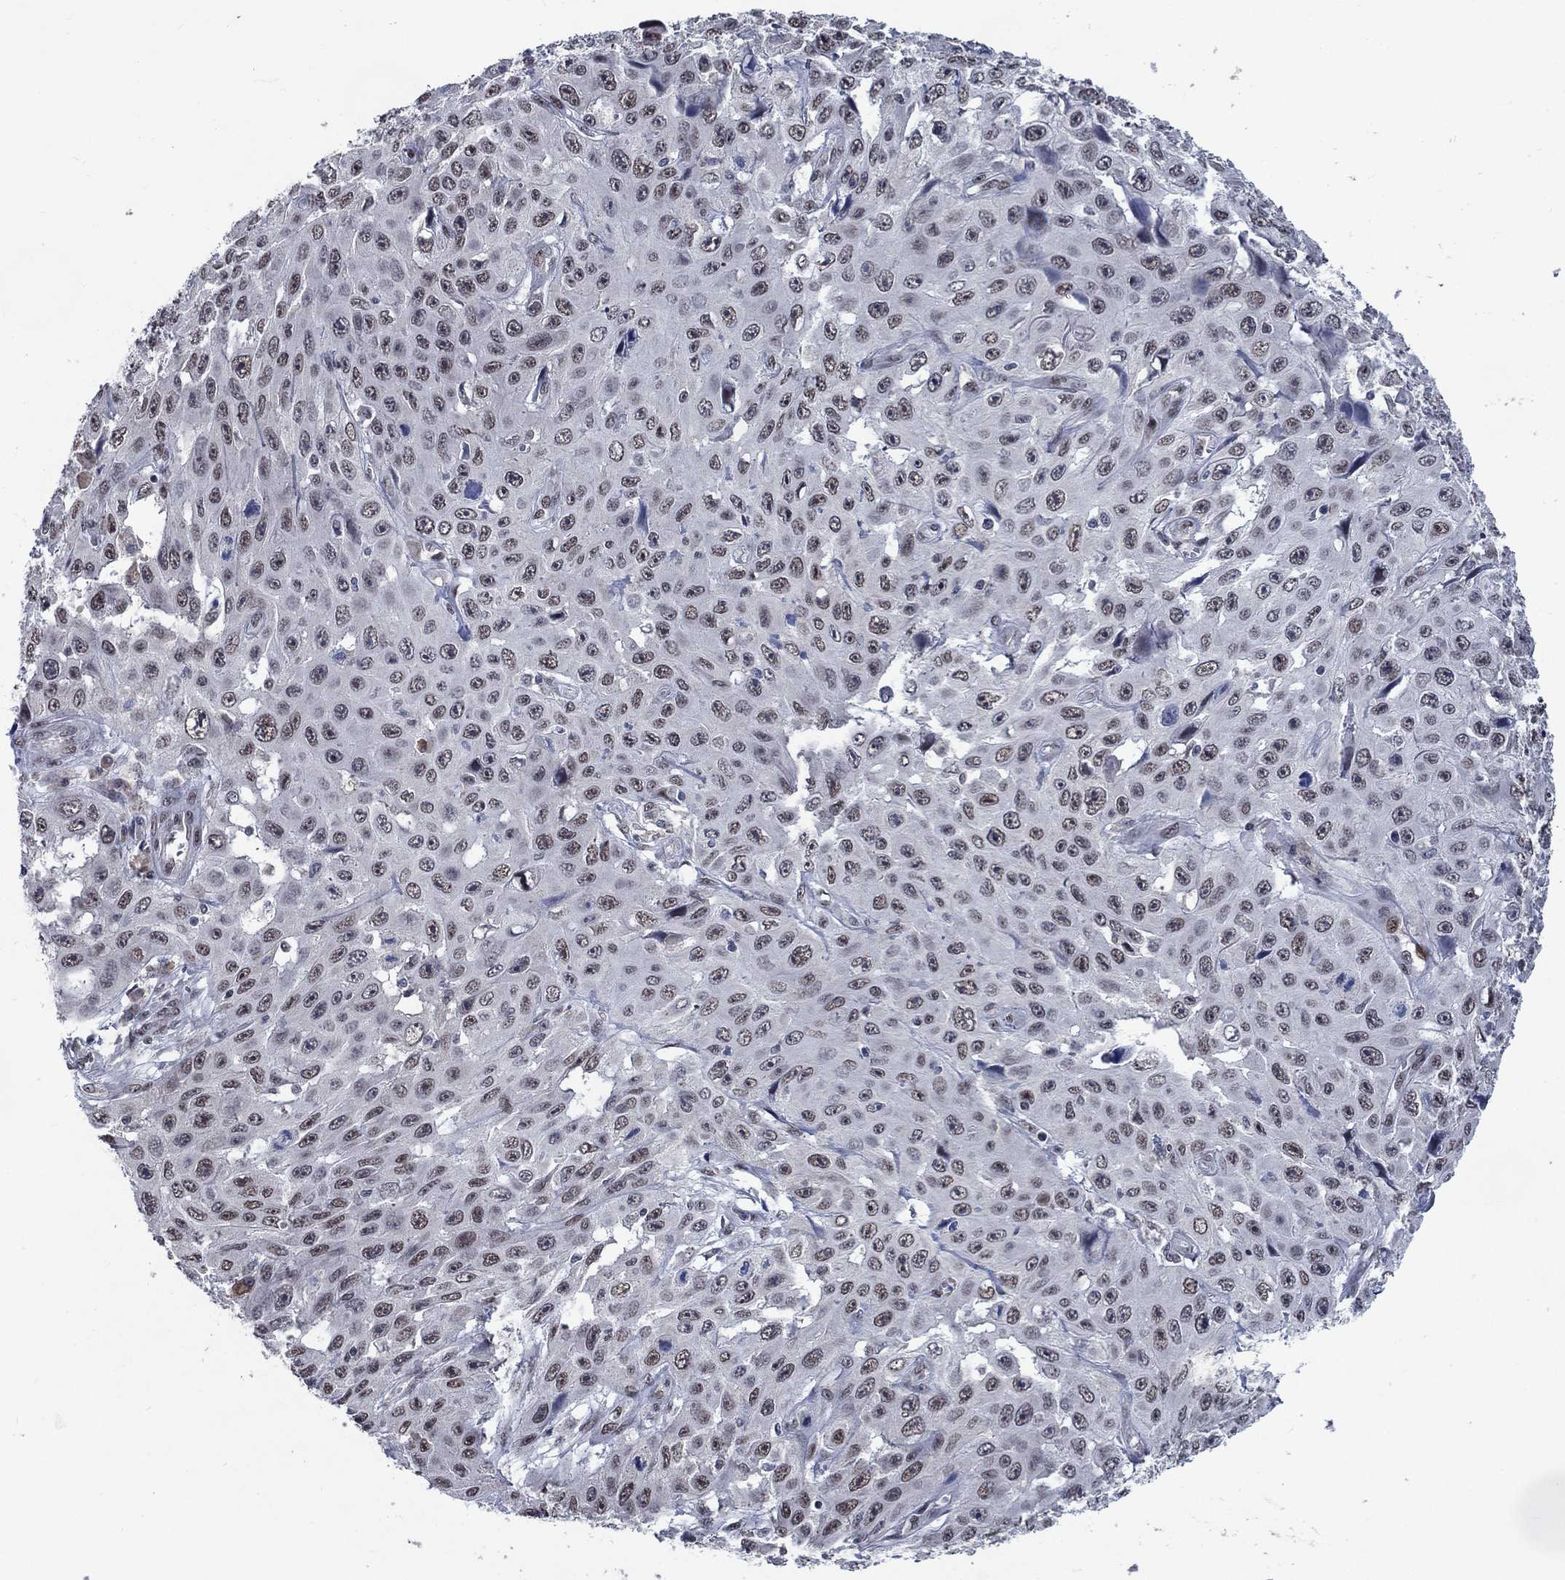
{"staining": {"intensity": "strong", "quantity": "25%-75%", "location": "nuclear"}, "tissue": "skin cancer", "cell_type": "Tumor cells", "image_type": "cancer", "snomed": [{"axis": "morphology", "description": "Squamous cell carcinoma, NOS"}, {"axis": "topography", "description": "Skin"}], "caption": "DAB immunohistochemical staining of skin squamous cell carcinoma shows strong nuclear protein positivity in about 25%-75% of tumor cells.", "gene": "HTN1", "patient": {"sex": "male", "age": 82}}